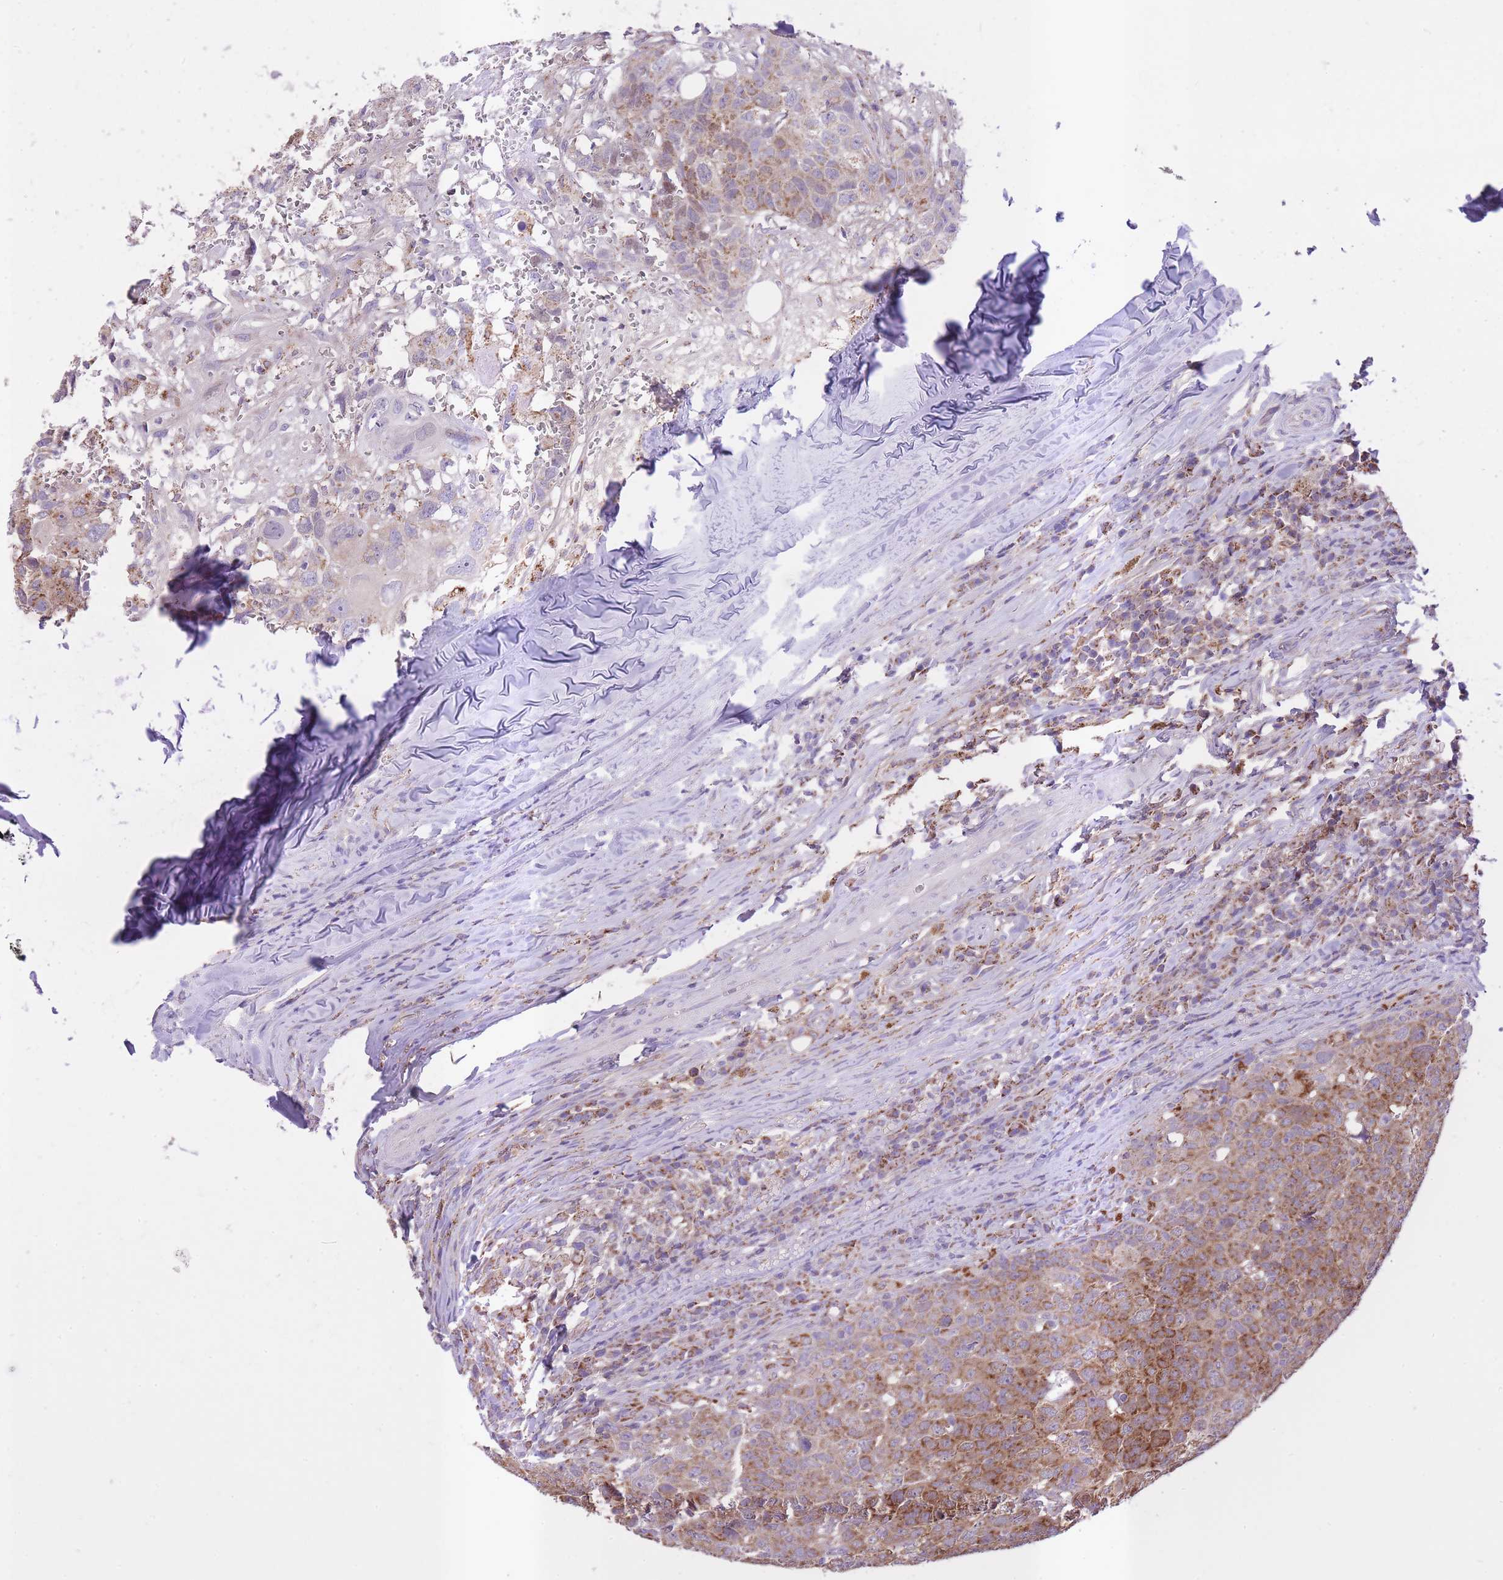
{"staining": {"intensity": "moderate", "quantity": ">75%", "location": "cytoplasmic/membranous"}, "tissue": "head and neck cancer", "cell_type": "Tumor cells", "image_type": "cancer", "snomed": [{"axis": "morphology", "description": "Normal tissue, NOS"}, {"axis": "morphology", "description": "Squamous cell carcinoma, NOS"}, {"axis": "topography", "description": "Skeletal muscle"}, {"axis": "topography", "description": "Vascular tissue"}, {"axis": "topography", "description": "Peripheral nerve tissue"}, {"axis": "topography", "description": "Head-Neck"}], "caption": "This histopathology image demonstrates head and neck squamous cell carcinoma stained with immunohistochemistry (IHC) to label a protein in brown. The cytoplasmic/membranous of tumor cells show moderate positivity for the protein. Nuclei are counter-stained blue.", "gene": "ST3GAL3", "patient": {"sex": "male", "age": 66}}